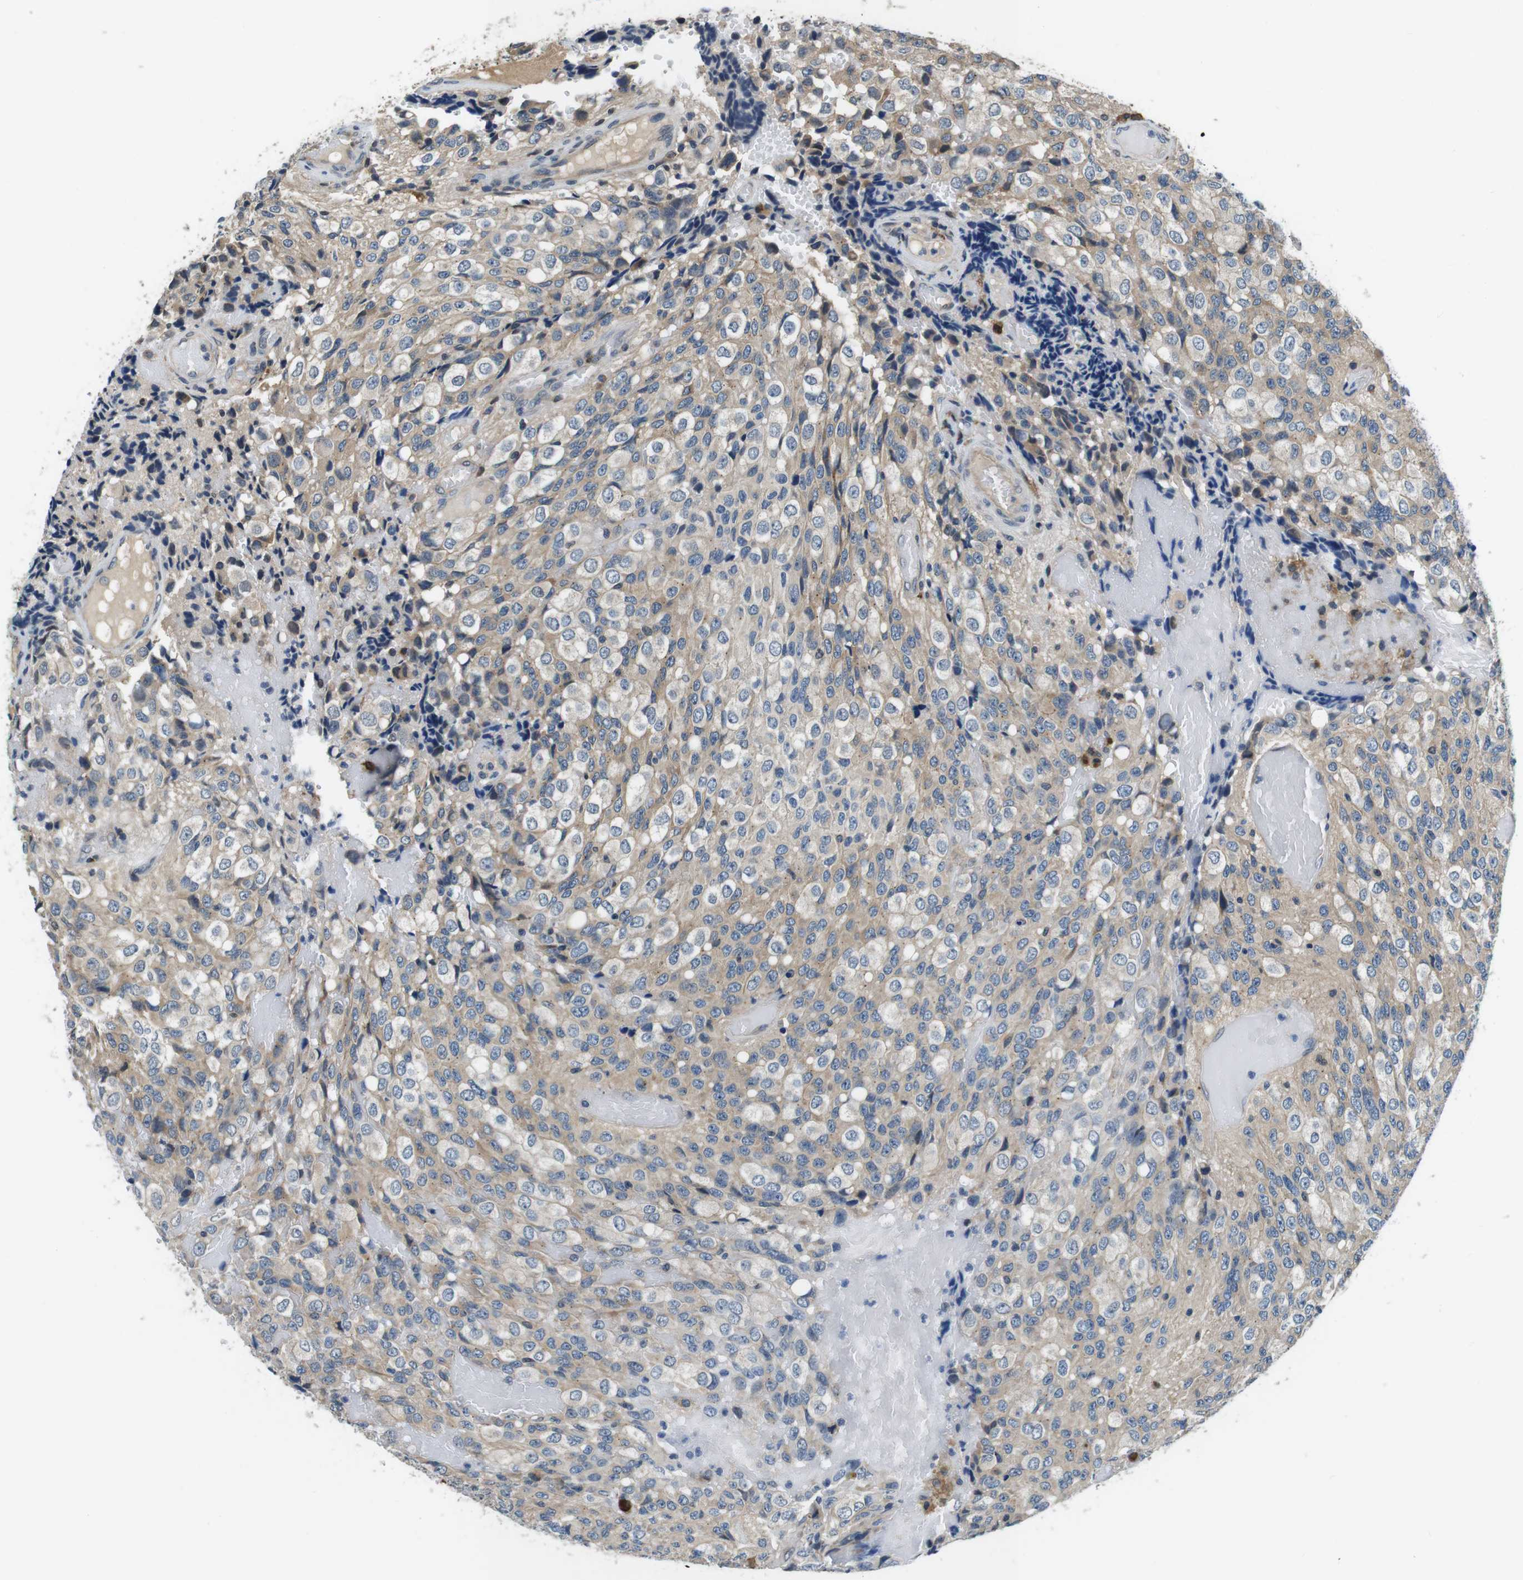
{"staining": {"intensity": "weak", "quantity": "25%-75%", "location": "cytoplasmic/membranous"}, "tissue": "glioma", "cell_type": "Tumor cells", "image_type": "cancer", "snomed": [{"axis": "morphology", "description": "Glioma, malignant, High grade"}, {"axis": "topography", "description": "Brain"}], "caption": "Weak cytoplasmic/membranous staining for a protein is identified in about 25%-75% of tumor cells of glioma using immunohistochemistry.", "gene": "CD163L1", "patient": {"sex": "male", "age": 32}}